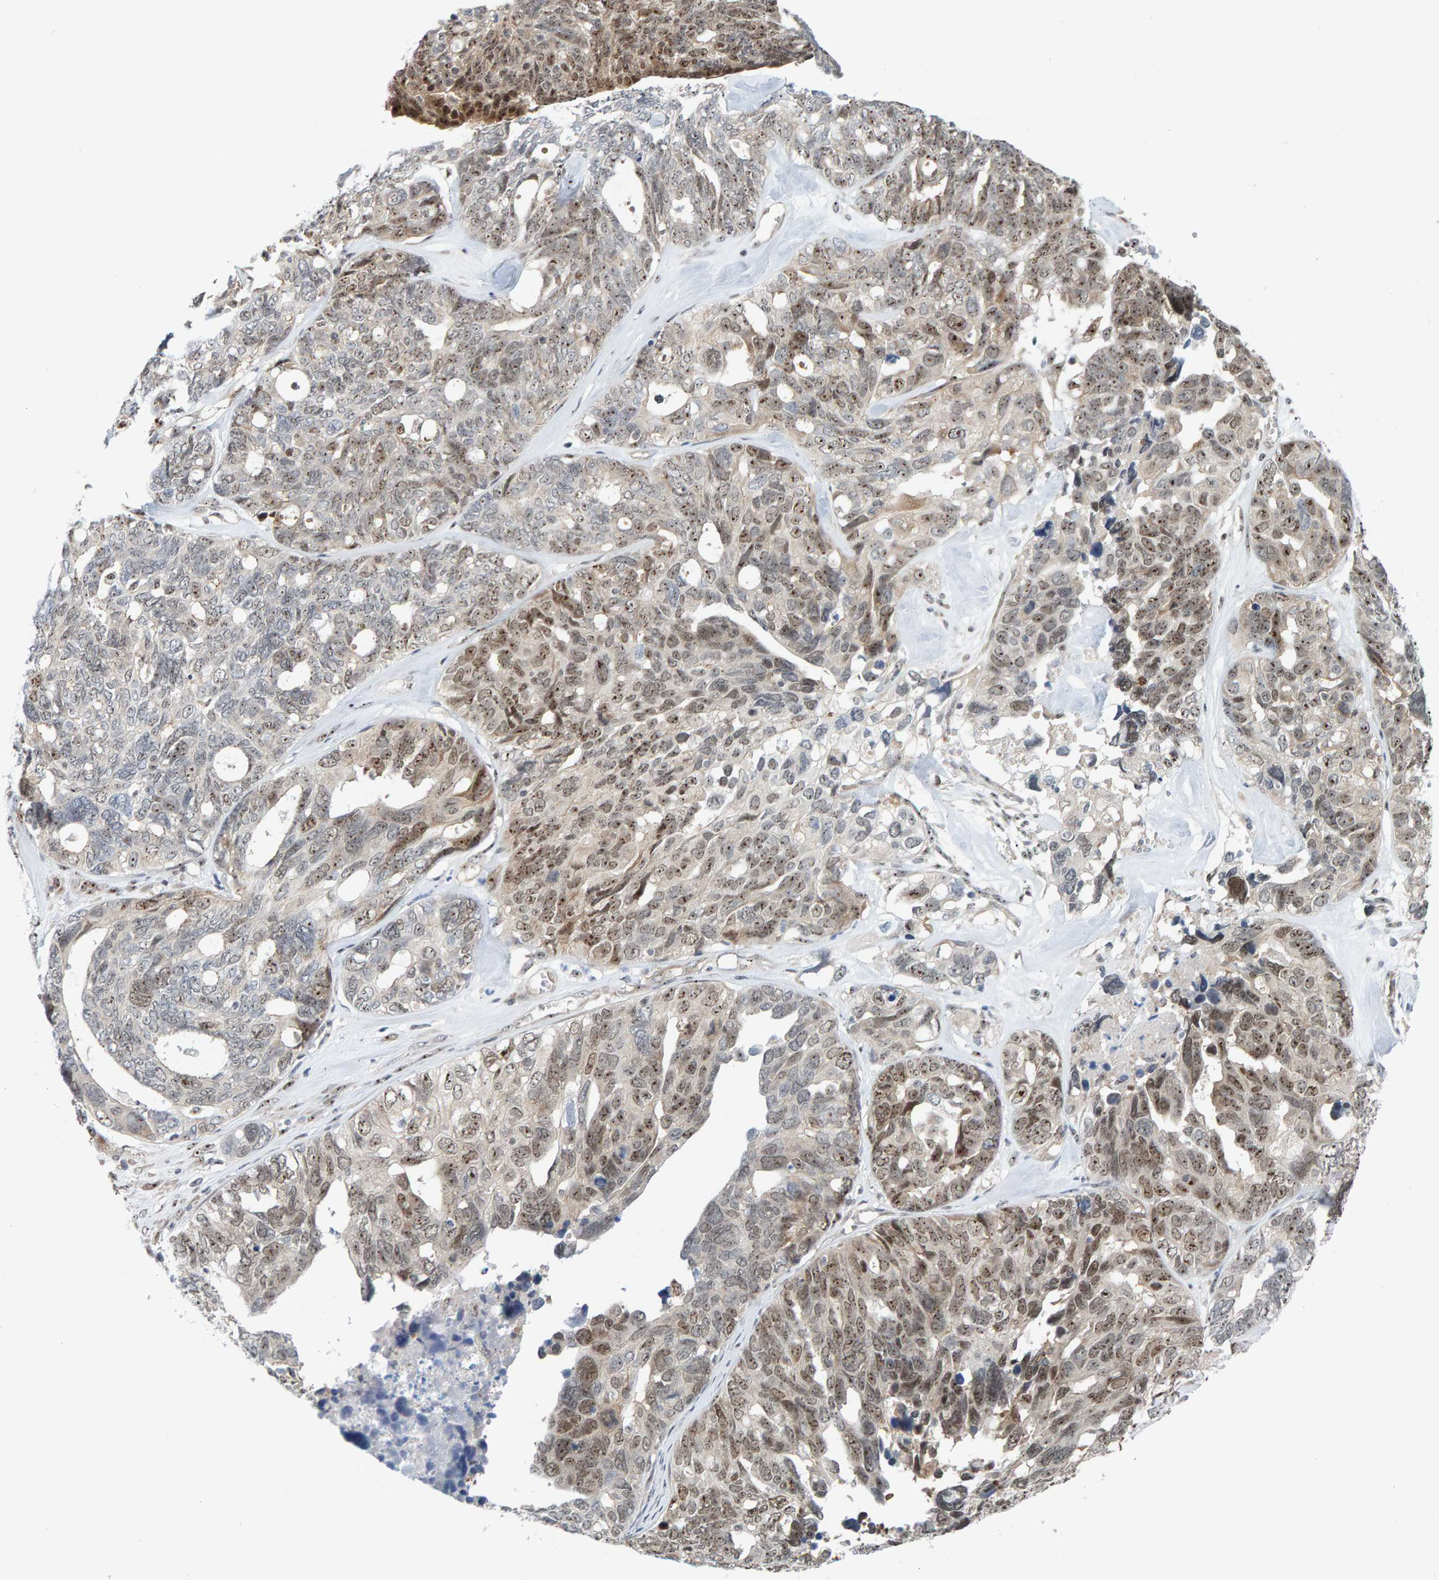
{"staining": {"intensity": "moderate", "quantity": ">75%", "location": "nuclear"}, "tissue": "ovarian cancer", "cell_type": "Tumor cells", "image_type": "cancer", "snomed": [{"axis": "morphology", "description": "Cystadenocarcinoma, serous, NOS"}, {"axis": "topography", "description": "Ovary"}], "caption": "Immunohistochemical staining of human ovarian cancer shows medium levels of moderate nuclear expression in about >75% of tumor cells.", "gene": "POLR1E", "patient": {"sex": "female", "age": 79}}